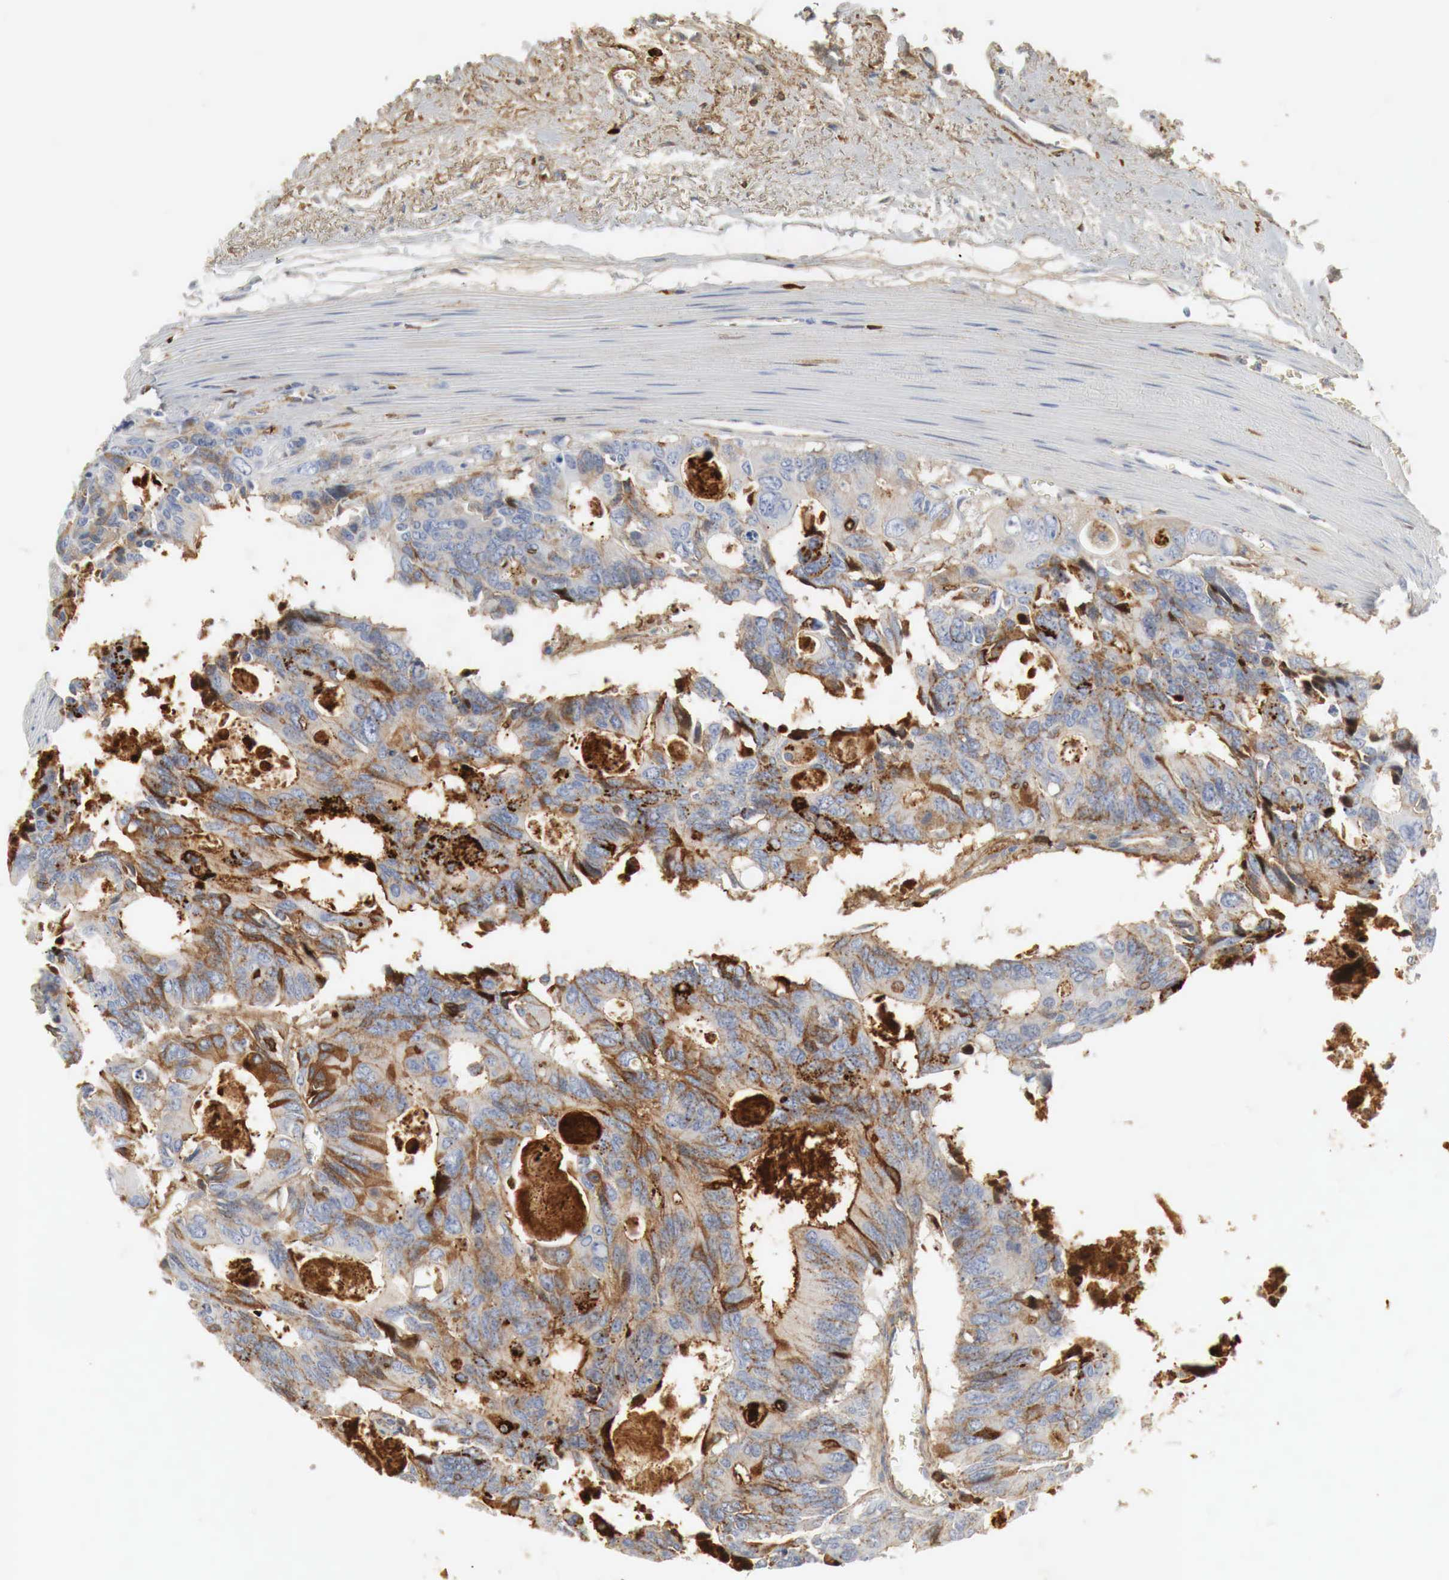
{"staining": {"intensity": "moderate", "quantity": "25%-75%", "location": "cytoplasmic/membranous"}, "tissue": "colorectal cancer", "cell_type": "Tumor cells", "image_type": "cancer", "snomed": [{"axis": "morphology", "description": "Adenocarcinoma, NOS"}, {"axis": "topography", "description": "Rectum"}], "caption": "Colorectal adenocarcinoma stained with a protein marker displays moderate staining in tumor cells.", "gene": "IGLC3", "patient": {"sex": "male", "age": 76}}